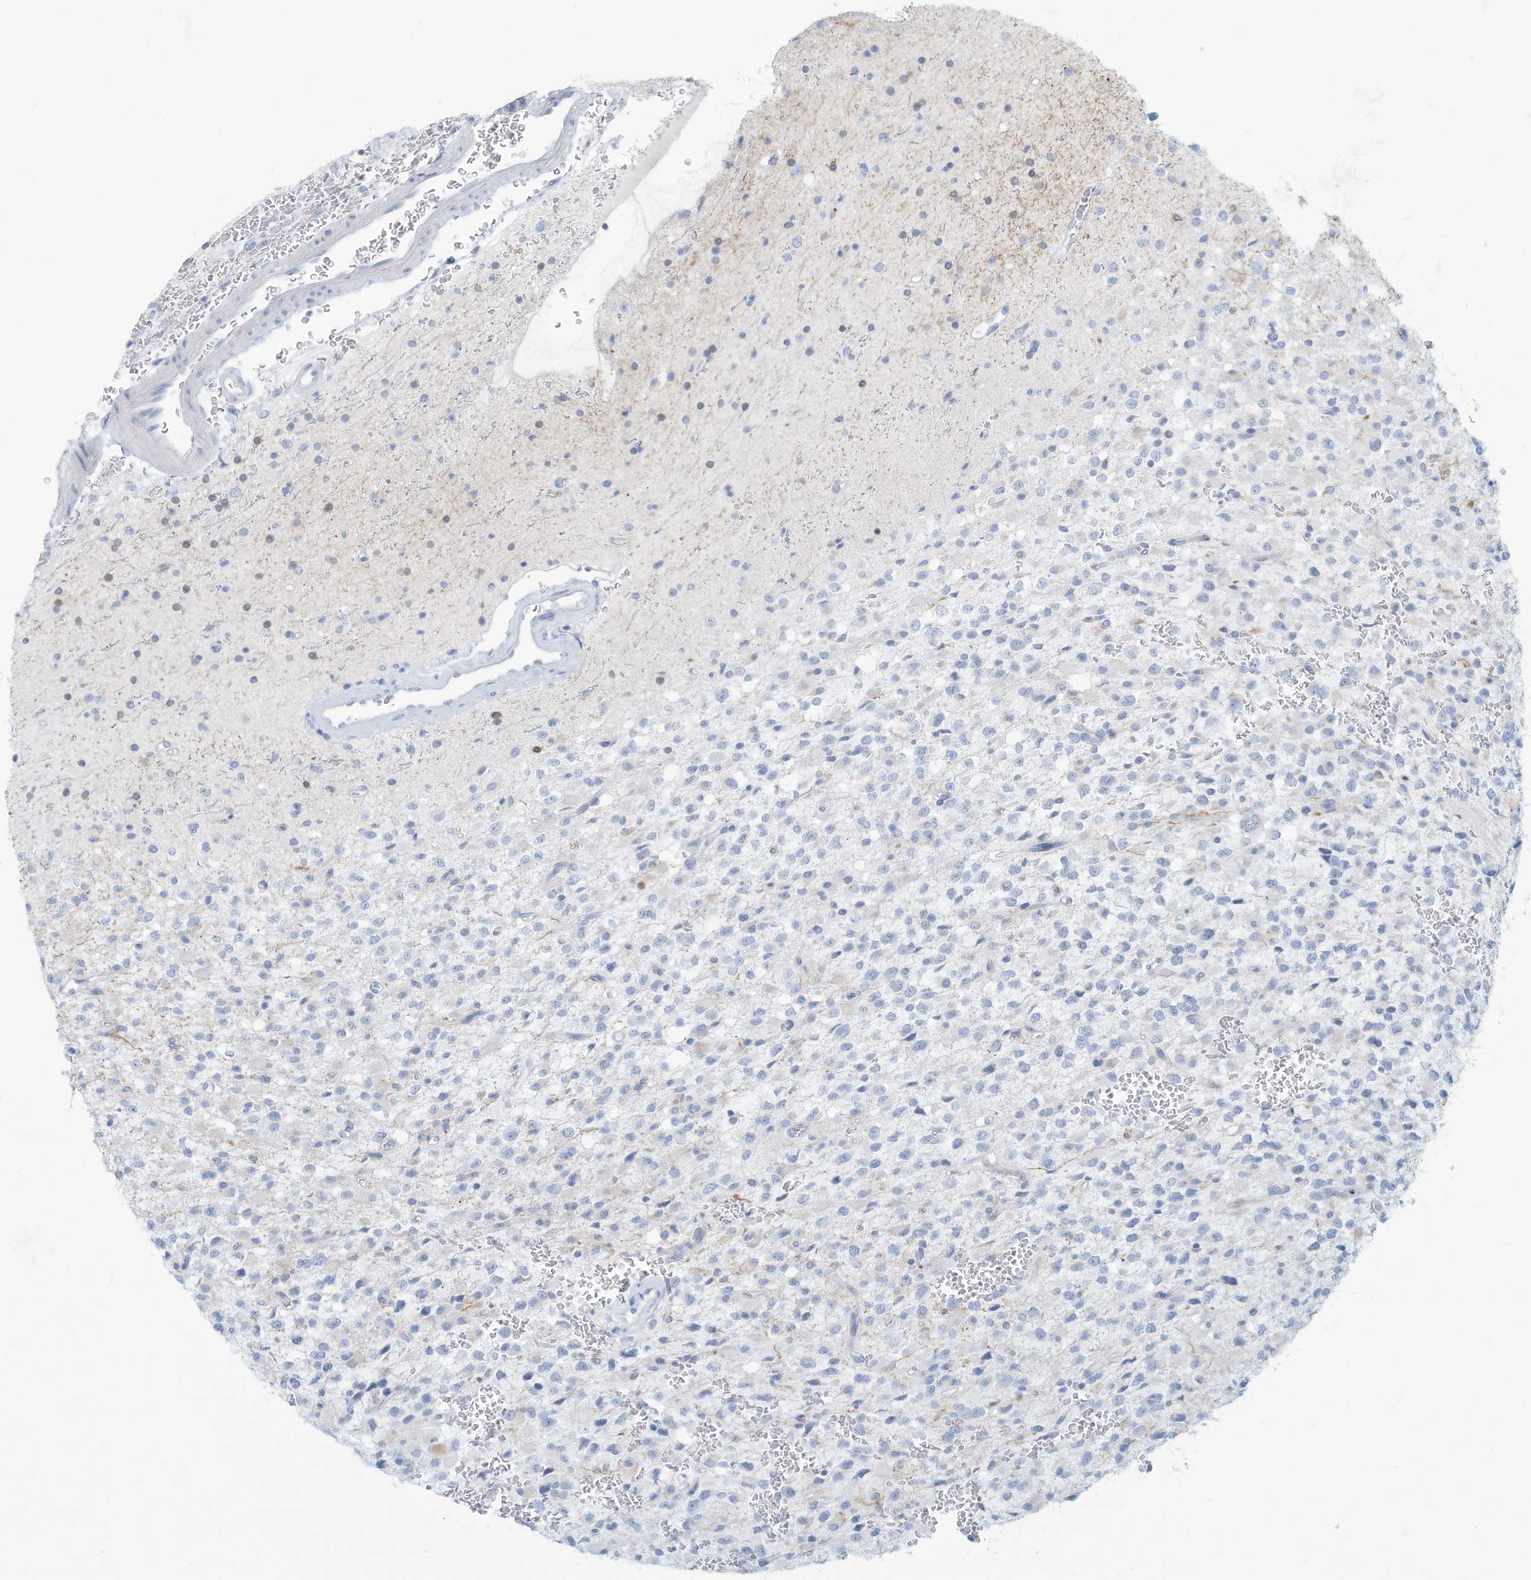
{"staining": {"intensity": "negative", "quantity": "none", "location": "none"}, "tissue": "glioma", "cell_type": "Tumor cells", "image_type": "cancer", "snomed": [{"axis": "morphology", "description": "Glioma, malignant, High grade"}, {"axis": "topography", "description": "Brain"}], "caption": "DAB immunohistochemical staining of malignant glioma (high-grade) demonstrates no significant expression in tumor cells.", "gene": "ERI2", "patient": {"sex": "male", "age": 34}}